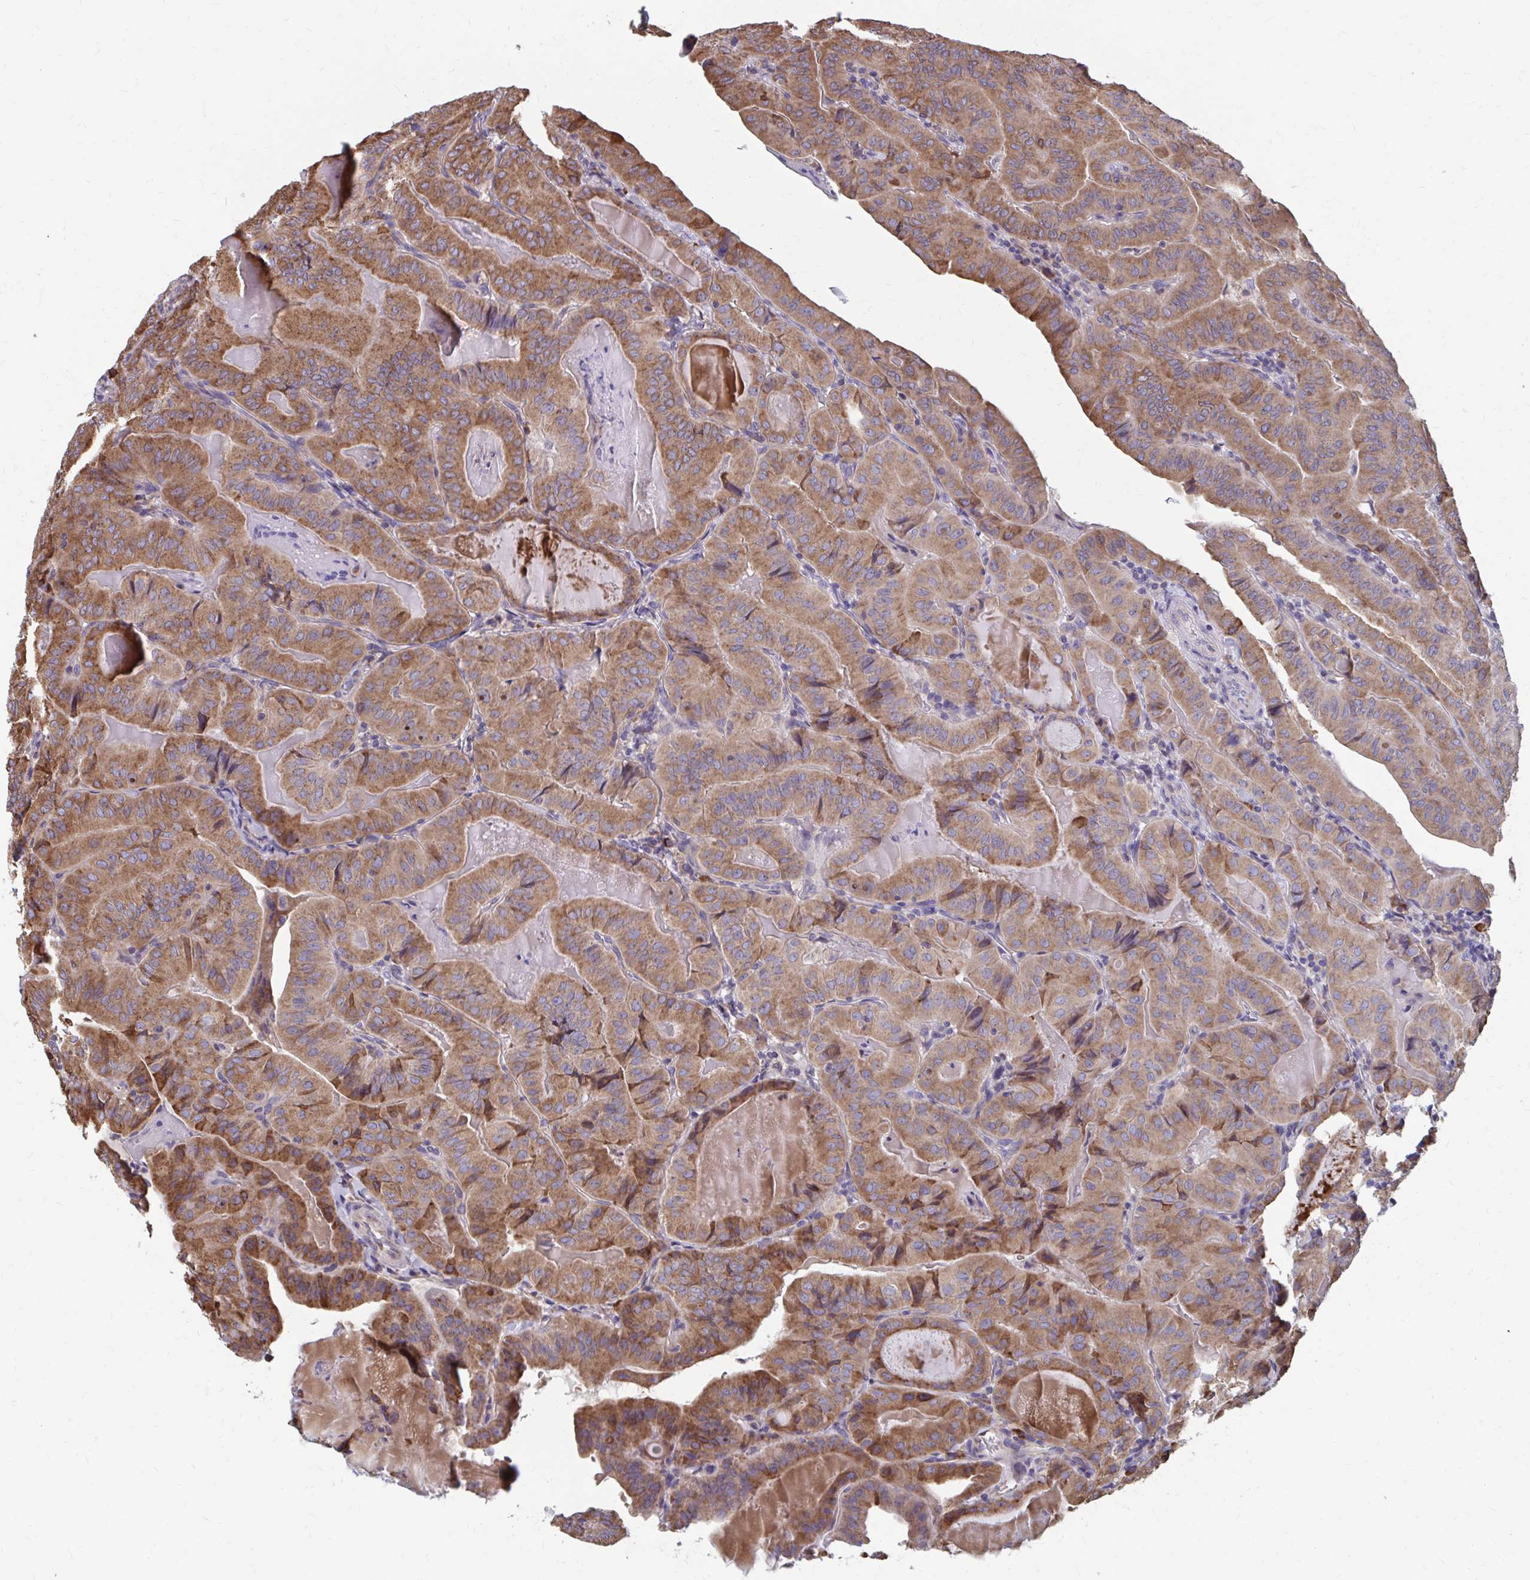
{"staining": {"intensity": "moderate", "quantity": ">75%", "location": "cytoplasmic/membranous"}, "tissue": "thyroid cancer", "cell_type": "Tumor cells", "image_type": "cancer", "snomed": [{"axis": "morphology", "description": "Papillary adenocarcinoma, NOS"}, {"axis": "topography", "description": "Thyroid gland"}], "caption": "Brown immunohistochemical staining in human thyroid cancer (papillary adenocarcinoma) exhibits moderate cytoplasmic/membranous positivity in approximately >75% of tumor cells.", "gene": "FKBP2", "patient": {"sex": "female", "age": 68}}